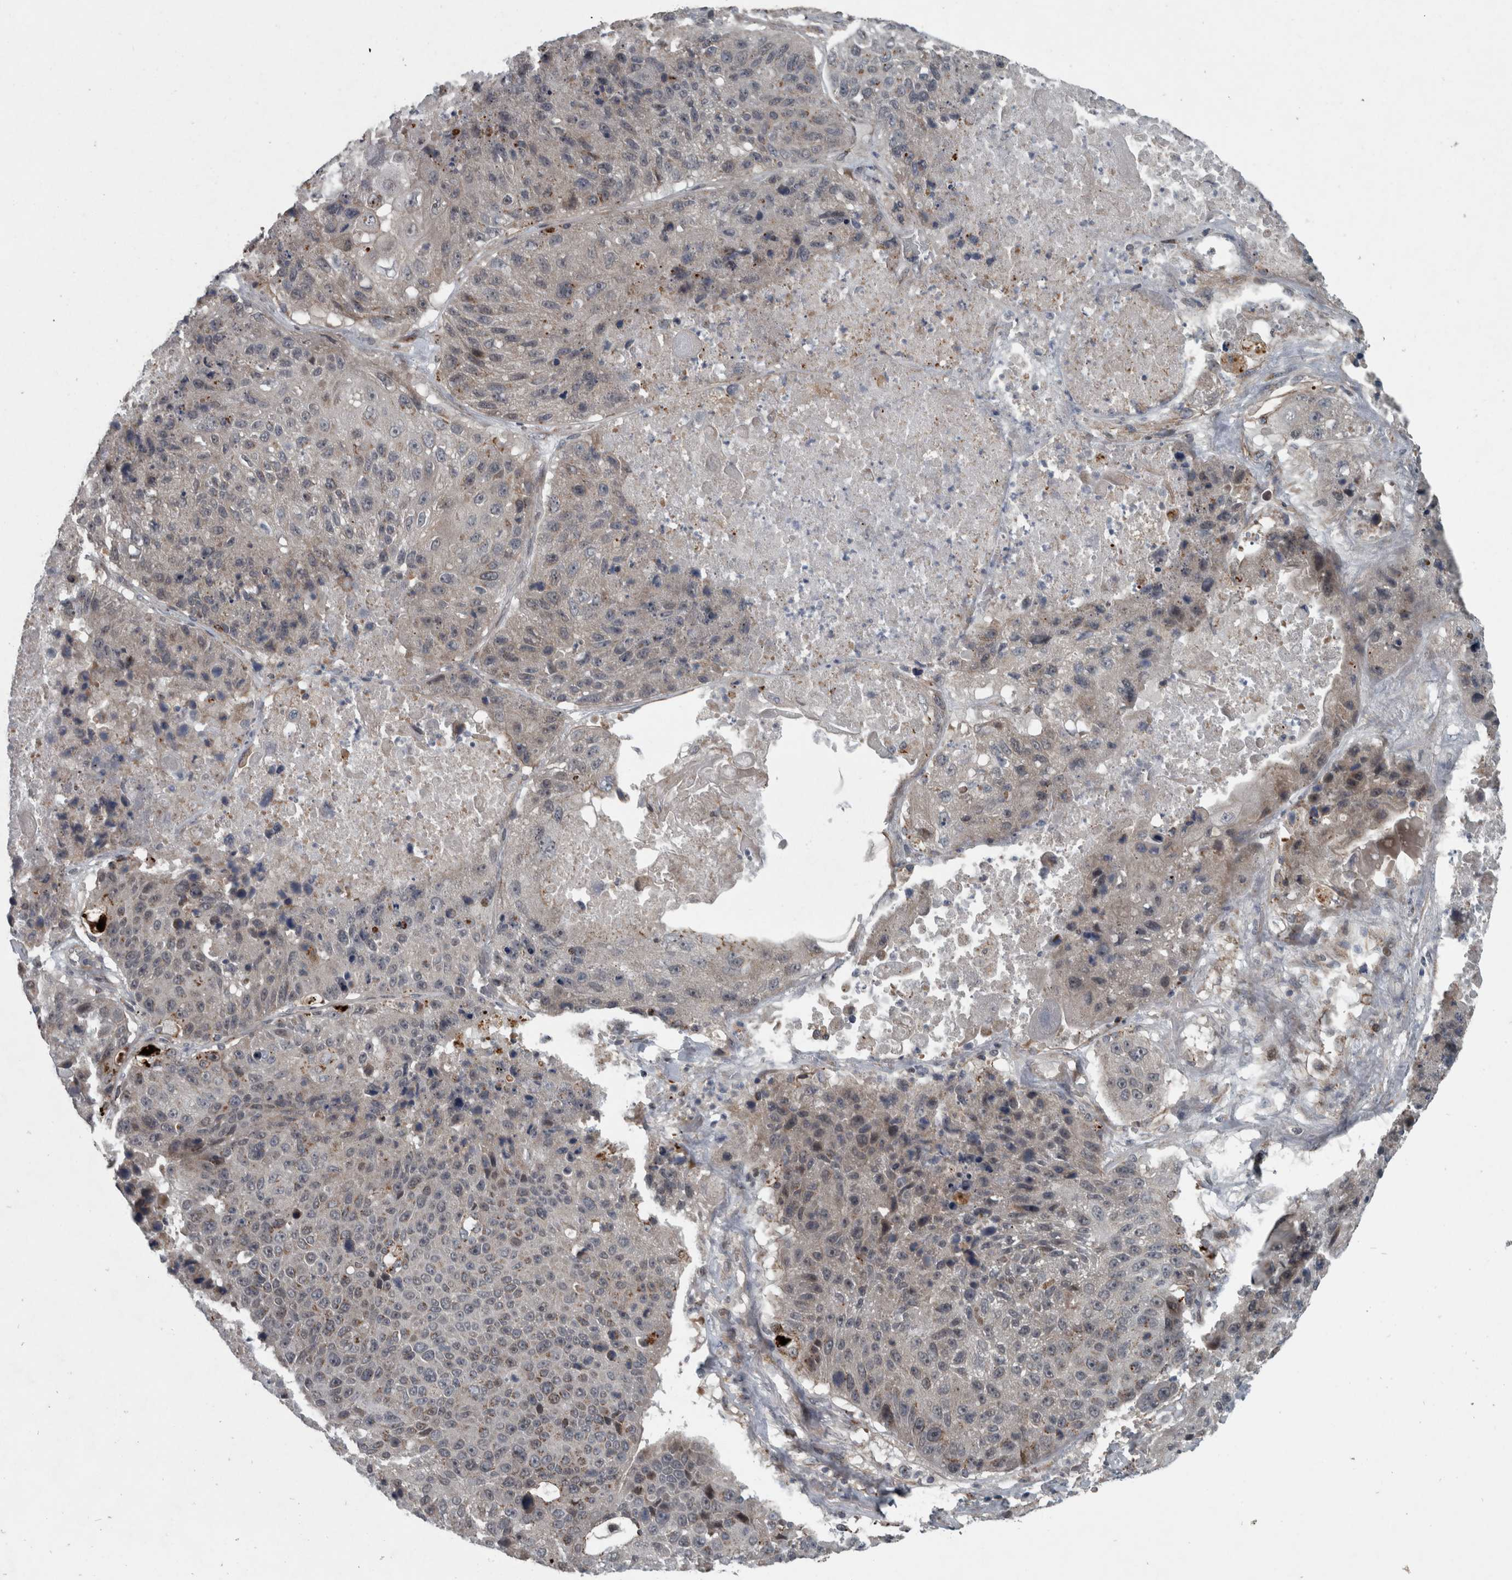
{"staining": {"intensity": "negative", "quantity": "none", "location": "none"}, "tissue": "lung cancer", "cell_type": "Tumor cells", "image_type": "cancer", "snomed": [{"axis": "morphology", "description": "Squamous cell carcinoma, NOS"}, {"axis": "topography", "description": "Lung"}], "caption": "This is a histopathology image of IHC staining of lung cancer, which shows no staining in tumor cells.", "gene": "ZNF345", "patient": {"sex": "male", "age": 61}}